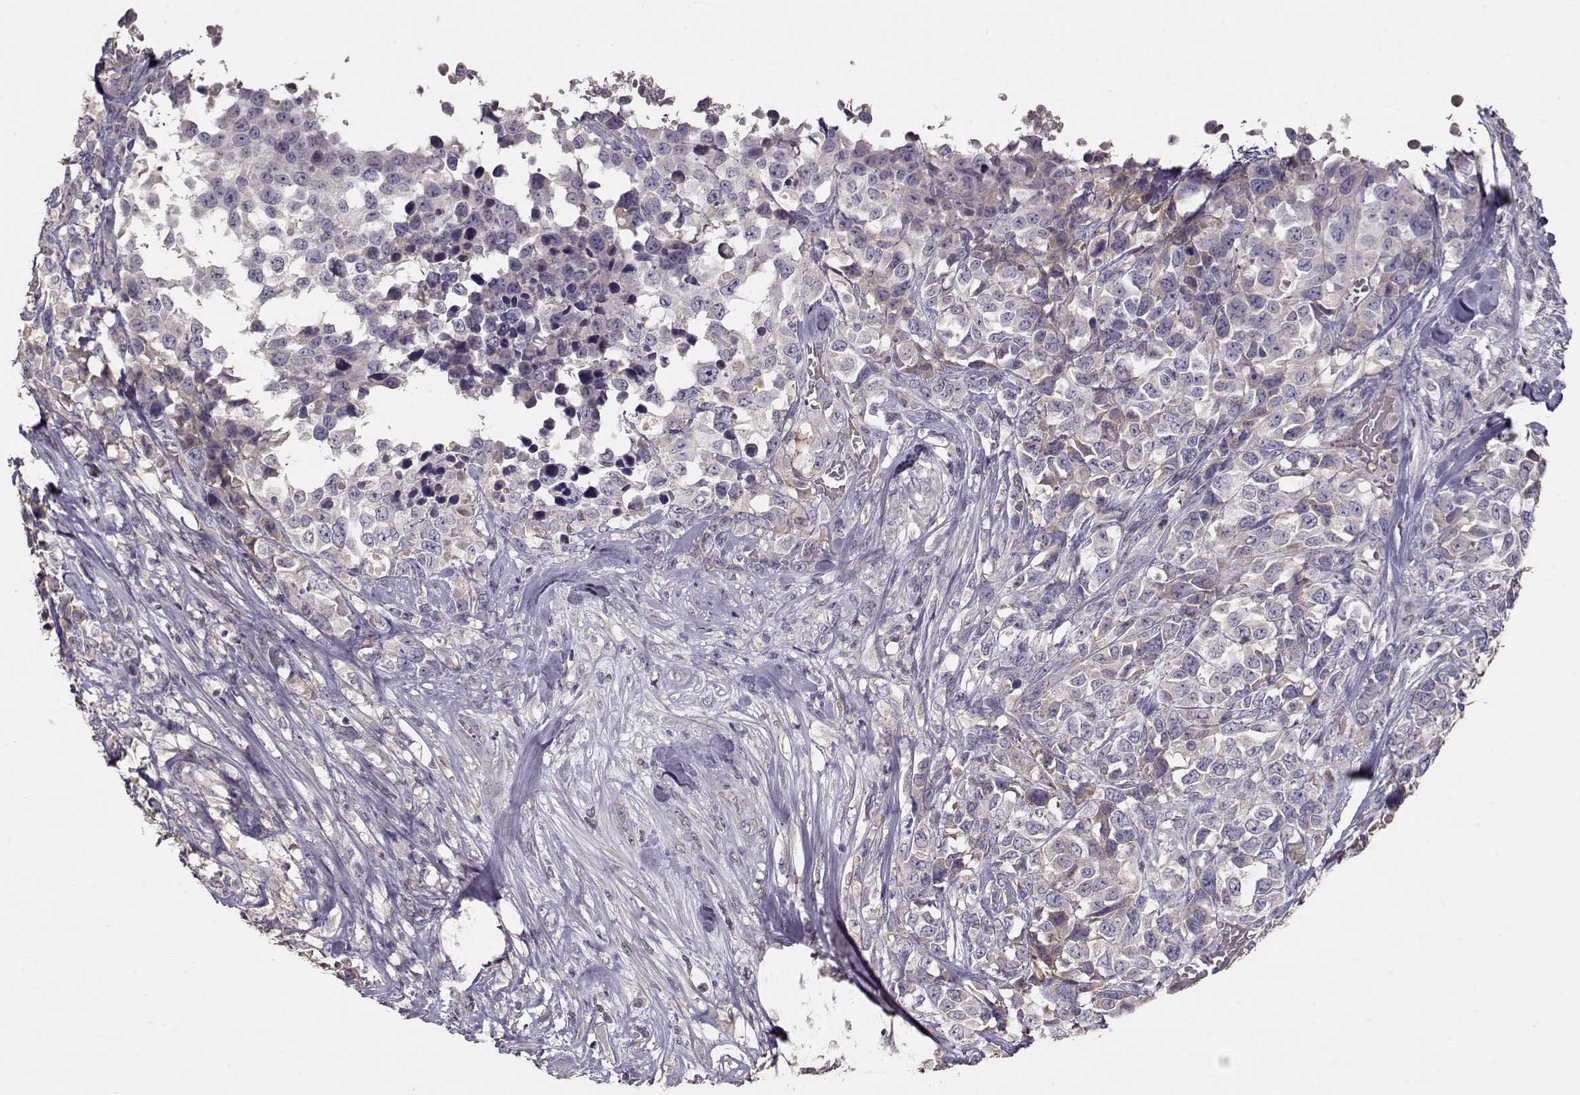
{"staining": {"intensity": "negative", "quantity": "none", "location": "none"}, "tissue": "melanoma", "cell_type": "Tumor cells", "image_type": "cancer", "snomed": [{"axis": "morphology", "description": "Malignant melanoma, Metastatic site"}, {"axis": "topography", "description": "Skin"}], "caption": "DAB (3,3'-diaminobenzidine) immunohistochemical staining of melanoma demonstrates no significant staining in tumor cells.", "gene": "PMCH", "patient": {"sex": "male", "age": 84}}